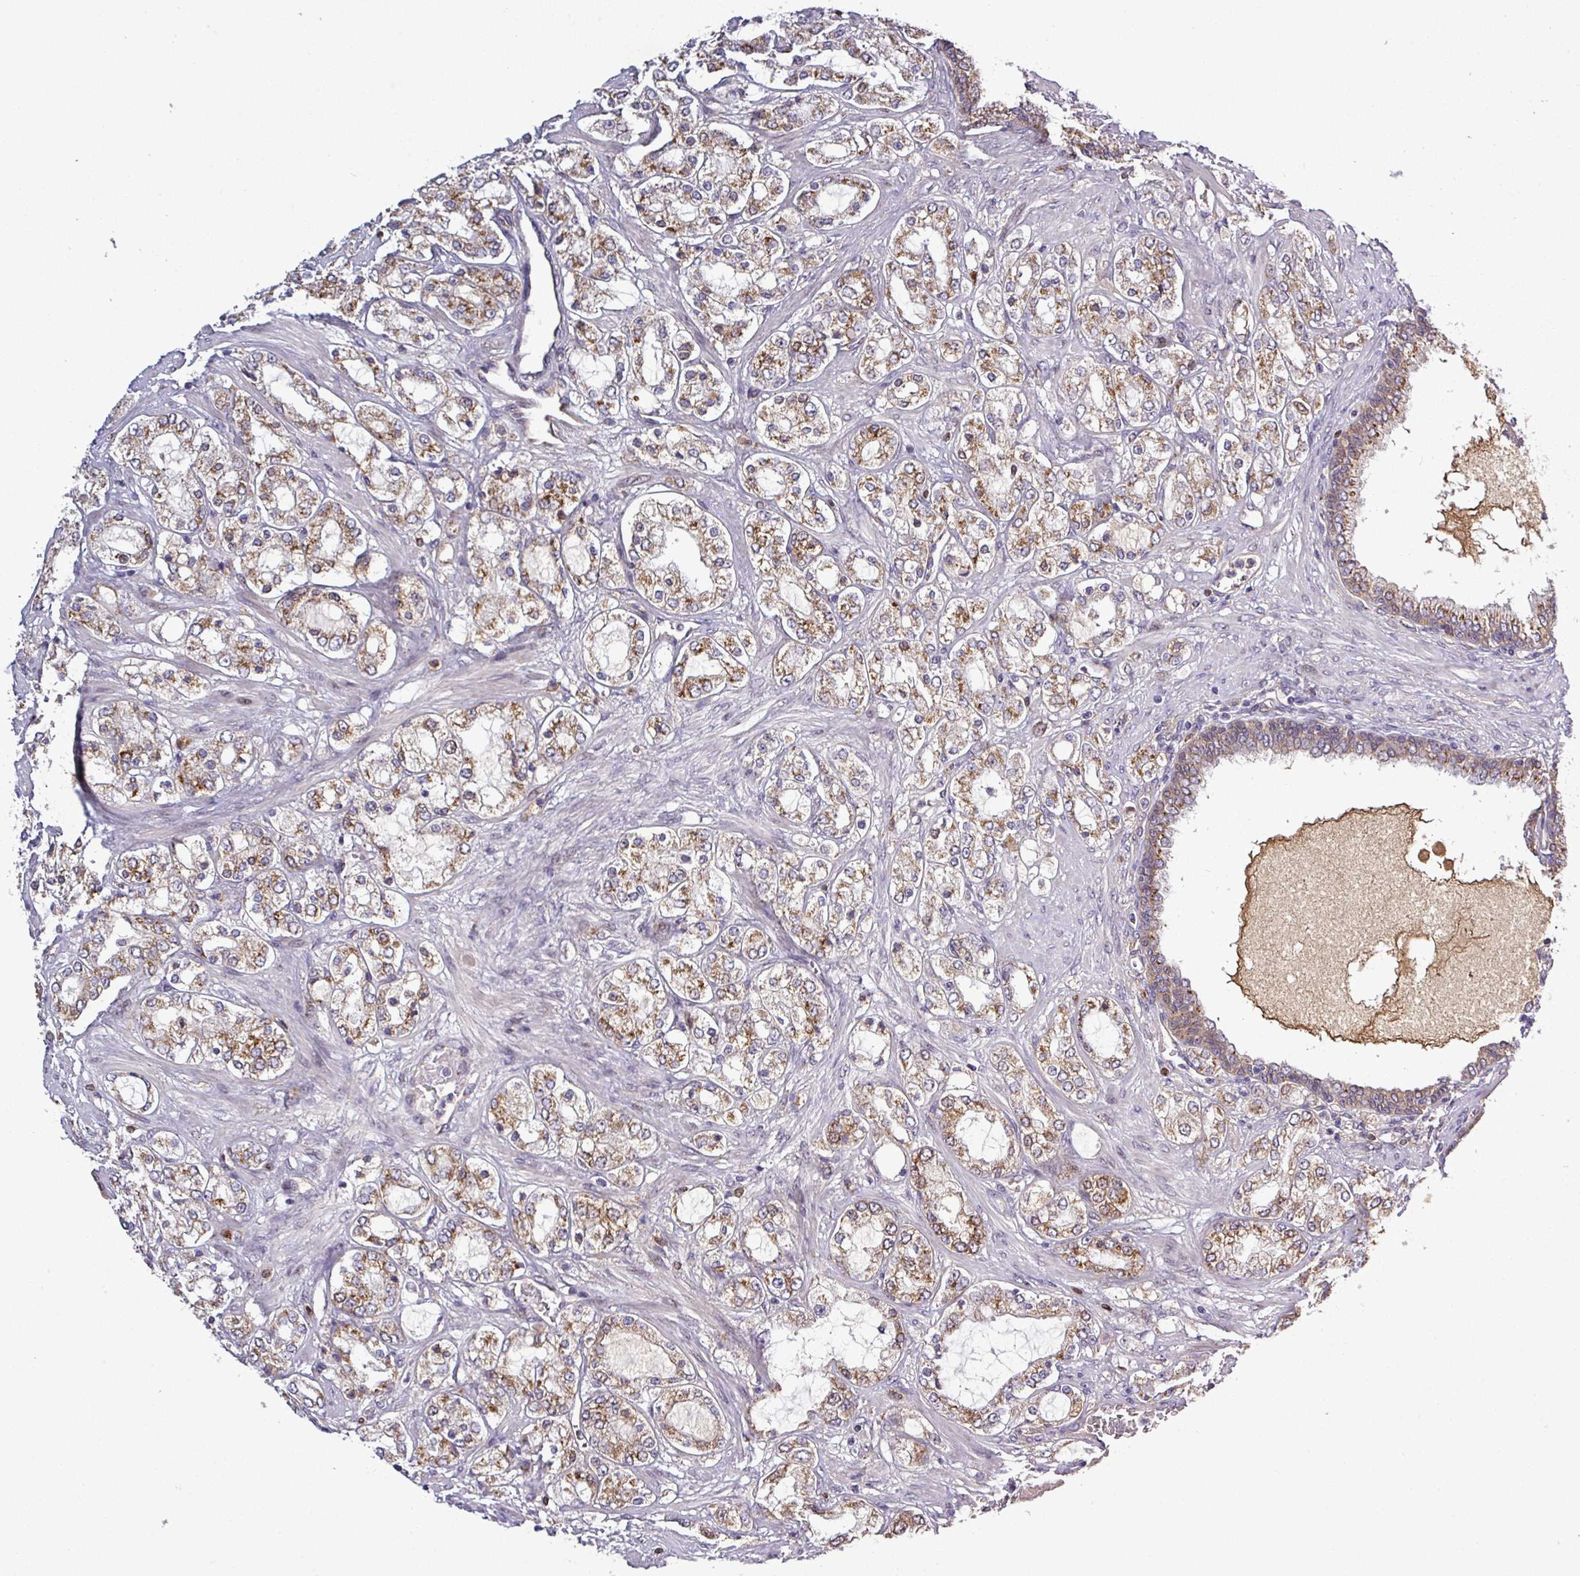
{"staining": {"intensity": "moderate", "quantity": "25%-75%", "location": "cytoplasmic/membranous"}, "tissue": "prostate cancer", "cell_type": "Tumor cells", "image_type": "cancer", "snomed": [{"axis": "morphology", "description": "Adenocarcinoma, High grade"}, {"axis": "topography", "description": "Prostate"}], "caption": "An image showing moderate cytoplasmic/membranous expression in approximately 25%-75% of tumor cells in adenocarcinoma (high-grade) (prostate), as visualized by brown immunohistochemical staining.", "gene": "PCDH1", "patient": {"sex": "male", "age": 64}}